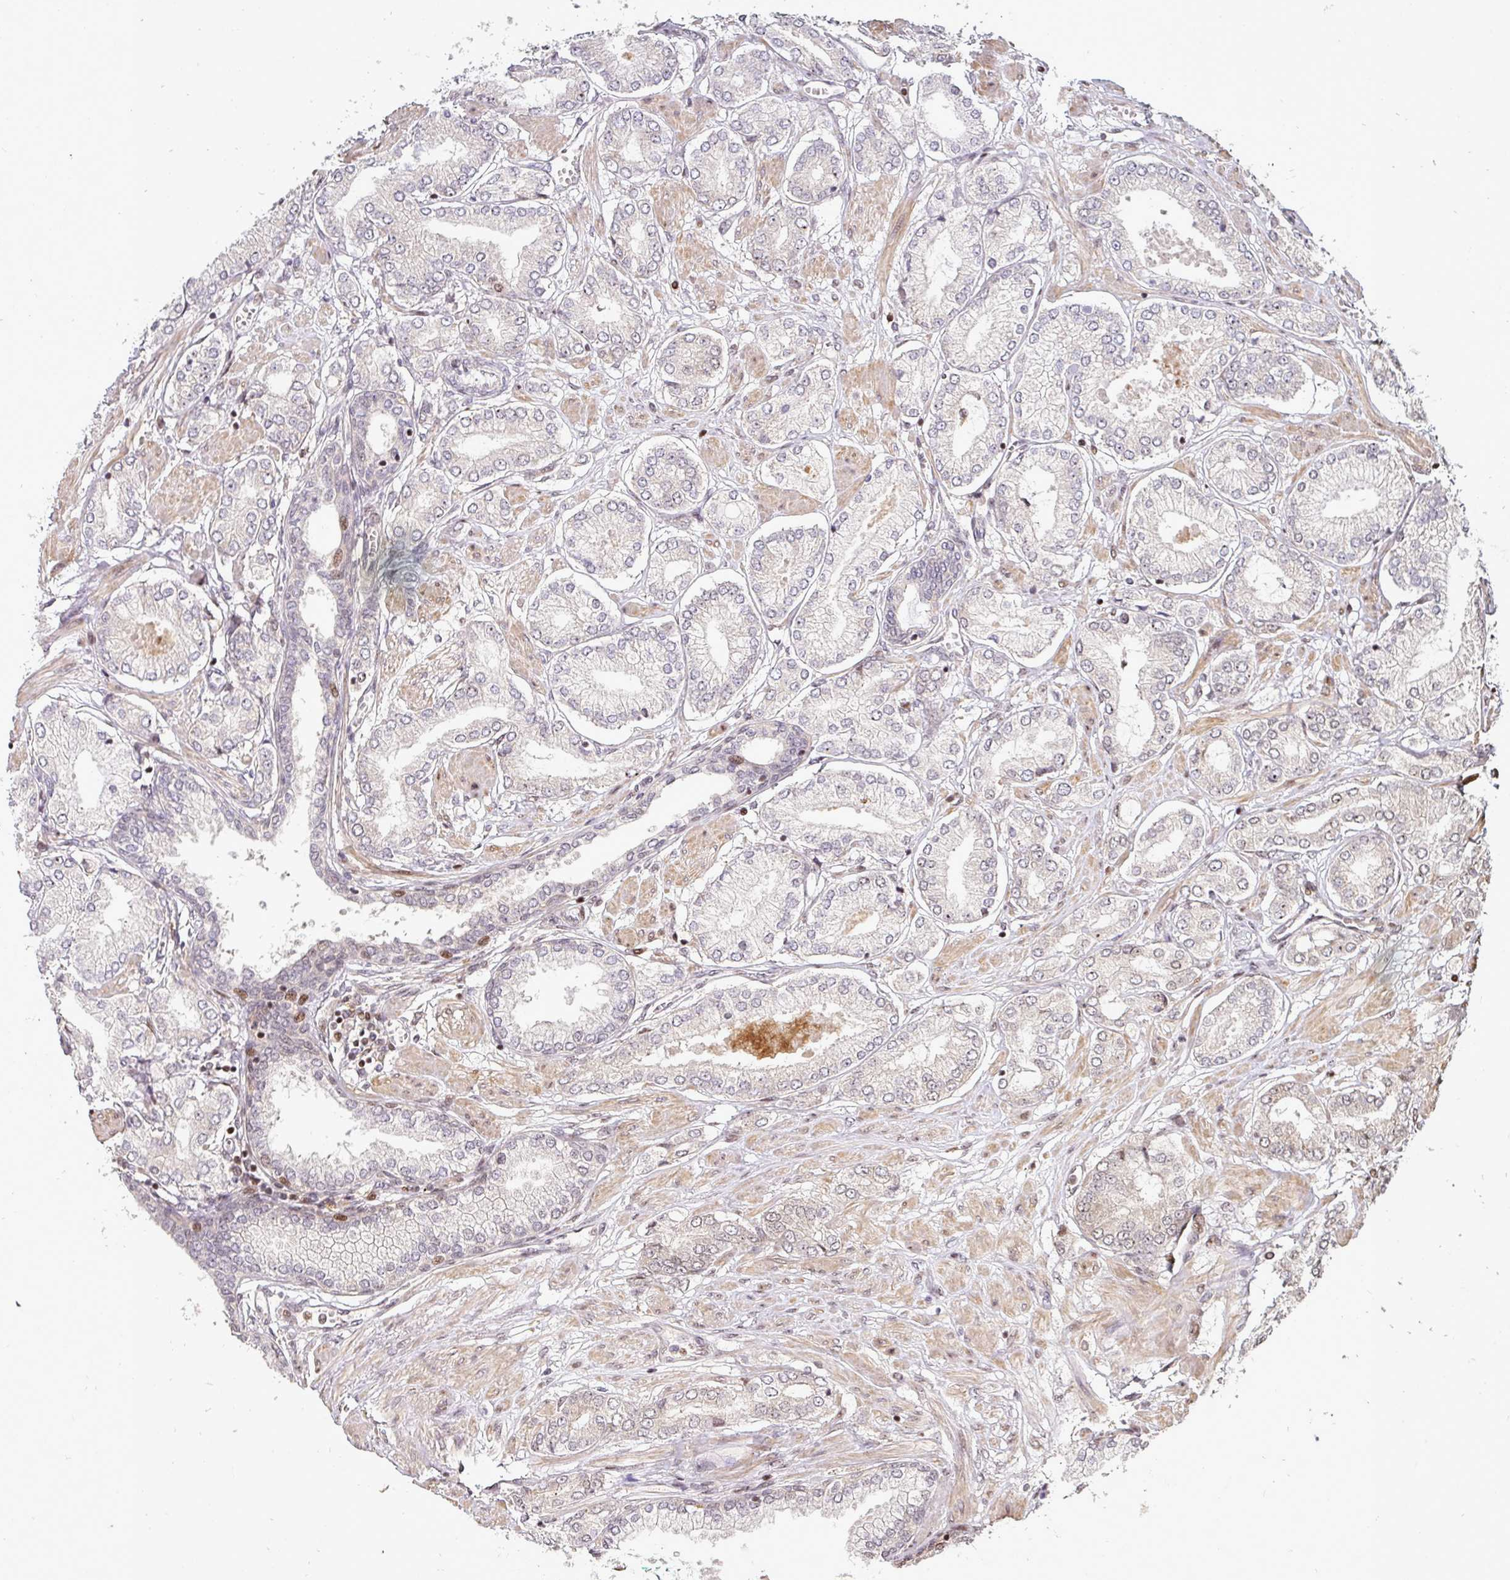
{"staining": {"intensity": "negative", "quantity": "none", "location": "none"}, "tissue": "prostate cancer", "cell_type": "Tumor cells", "image_type": "cancer", "snomed": [{"axis": "morphology", "description": "Adenocarcinoma, High grade"}, {"axis": "topography", "description": "Prostate and seminal vesicle, NOS"}], "caption": "Prostate cancer (high-grade adenocarcinoma) stained for a protein using immunohistochemistry (IHC) reveals no expression tumor cells.", "gene": "PATZ1", "patient": {"sex": "male", "age": 64}}